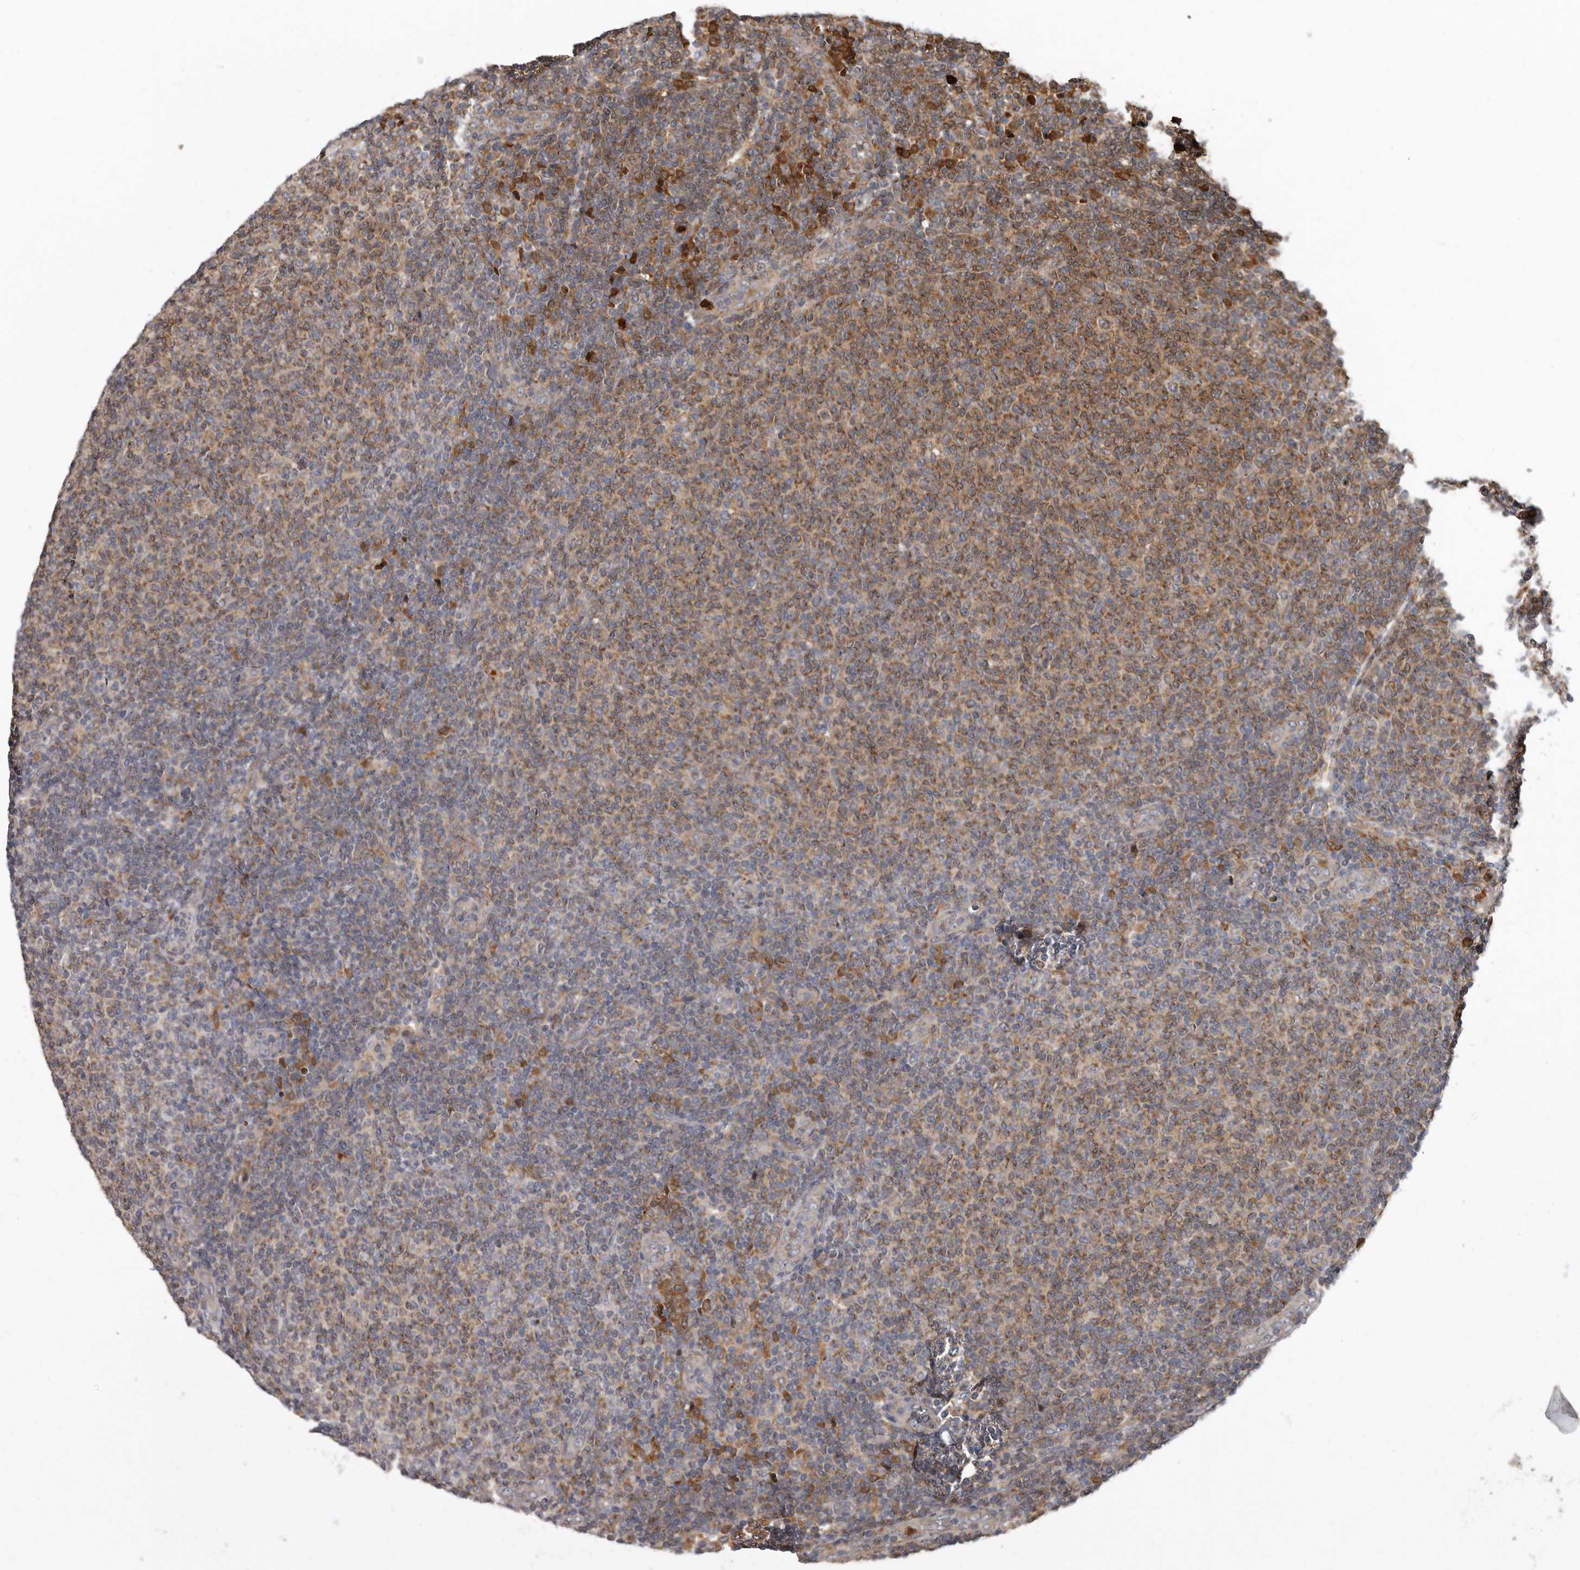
{"staining": {"intensity": "weak", "quantity": ">75%", "location": "cytoplasmic/membranous"}, "tissue": "lymphoma", "cell_type": "Tumor cells", "image_type": "cancer", "snomed": [{"axis": "morphology", "description": "Malignant lymphoma, non-Hodgkin's type, Low grade"}, {"axis": "topography", "description": "Lymph node"}], "caption": "A photomicrograph of lymphoma stained for a protein exhibits weak cytoplasmic/membranous brown staining in tumor cells.", "gene": "FGFR4", "patient": {"sex": "male", "age": 66}}